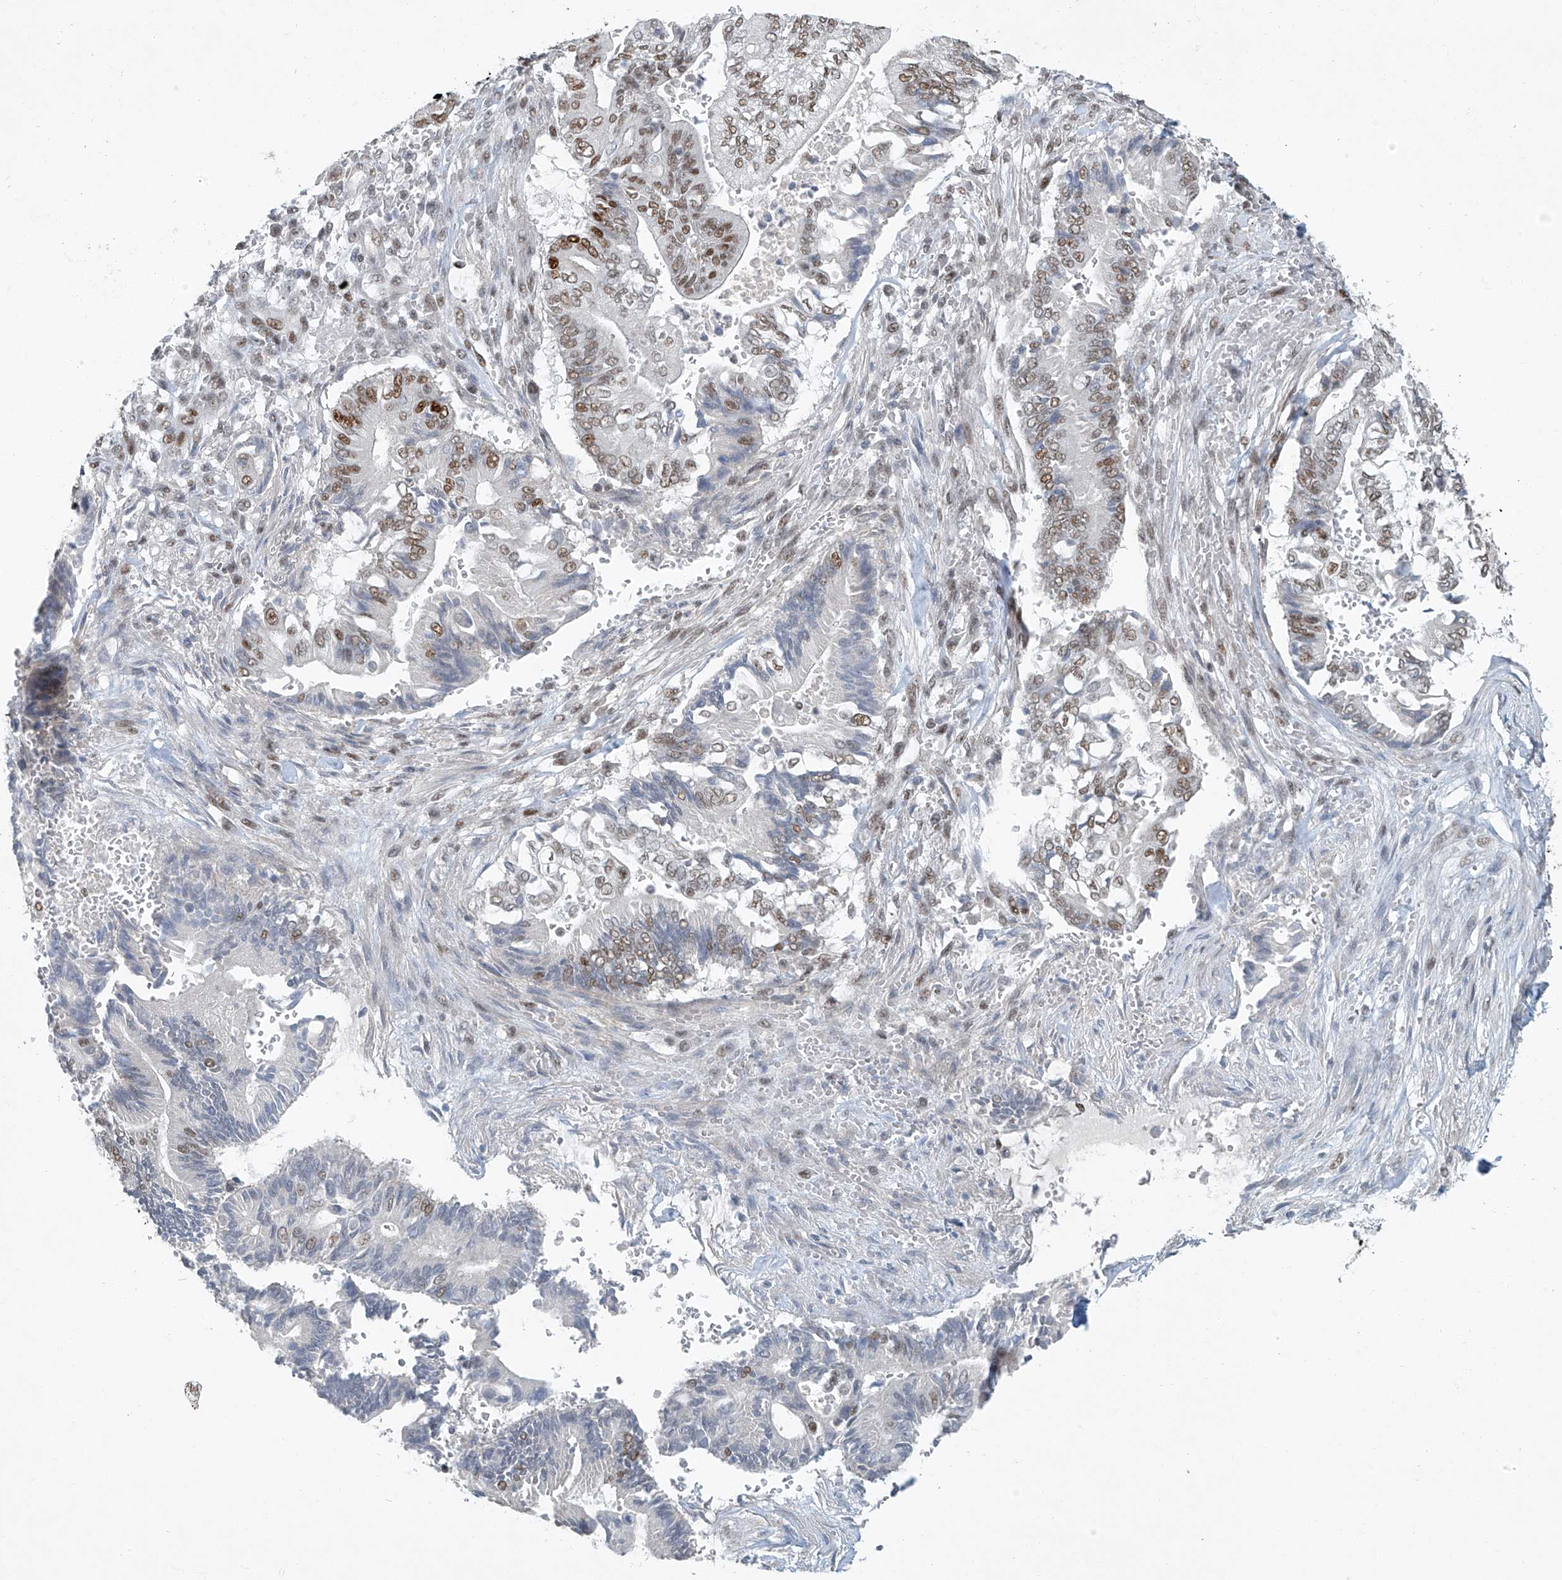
{"staining": {"intensity": "moderate", "quantity": "25%-75%", "location": "nuclear"}, "tissue": "pancreatic cancer", "cell_type": "Tumor cells", "image_type": "cancer", "snomed": [{"axis": "morphology", "description": "Adenocarcinoma, NOS"}, {"axis": "topography", "description": "Pancreas"}], "caption": "IHC (DAB) staining of pancreatic cancer shows moderate nuclear protein staining in approximately 25%-75% of tumor cells. Nuclei are stained in blue.", "gene": "TAF8", "patient": {"sex": "male", "age": 68}}